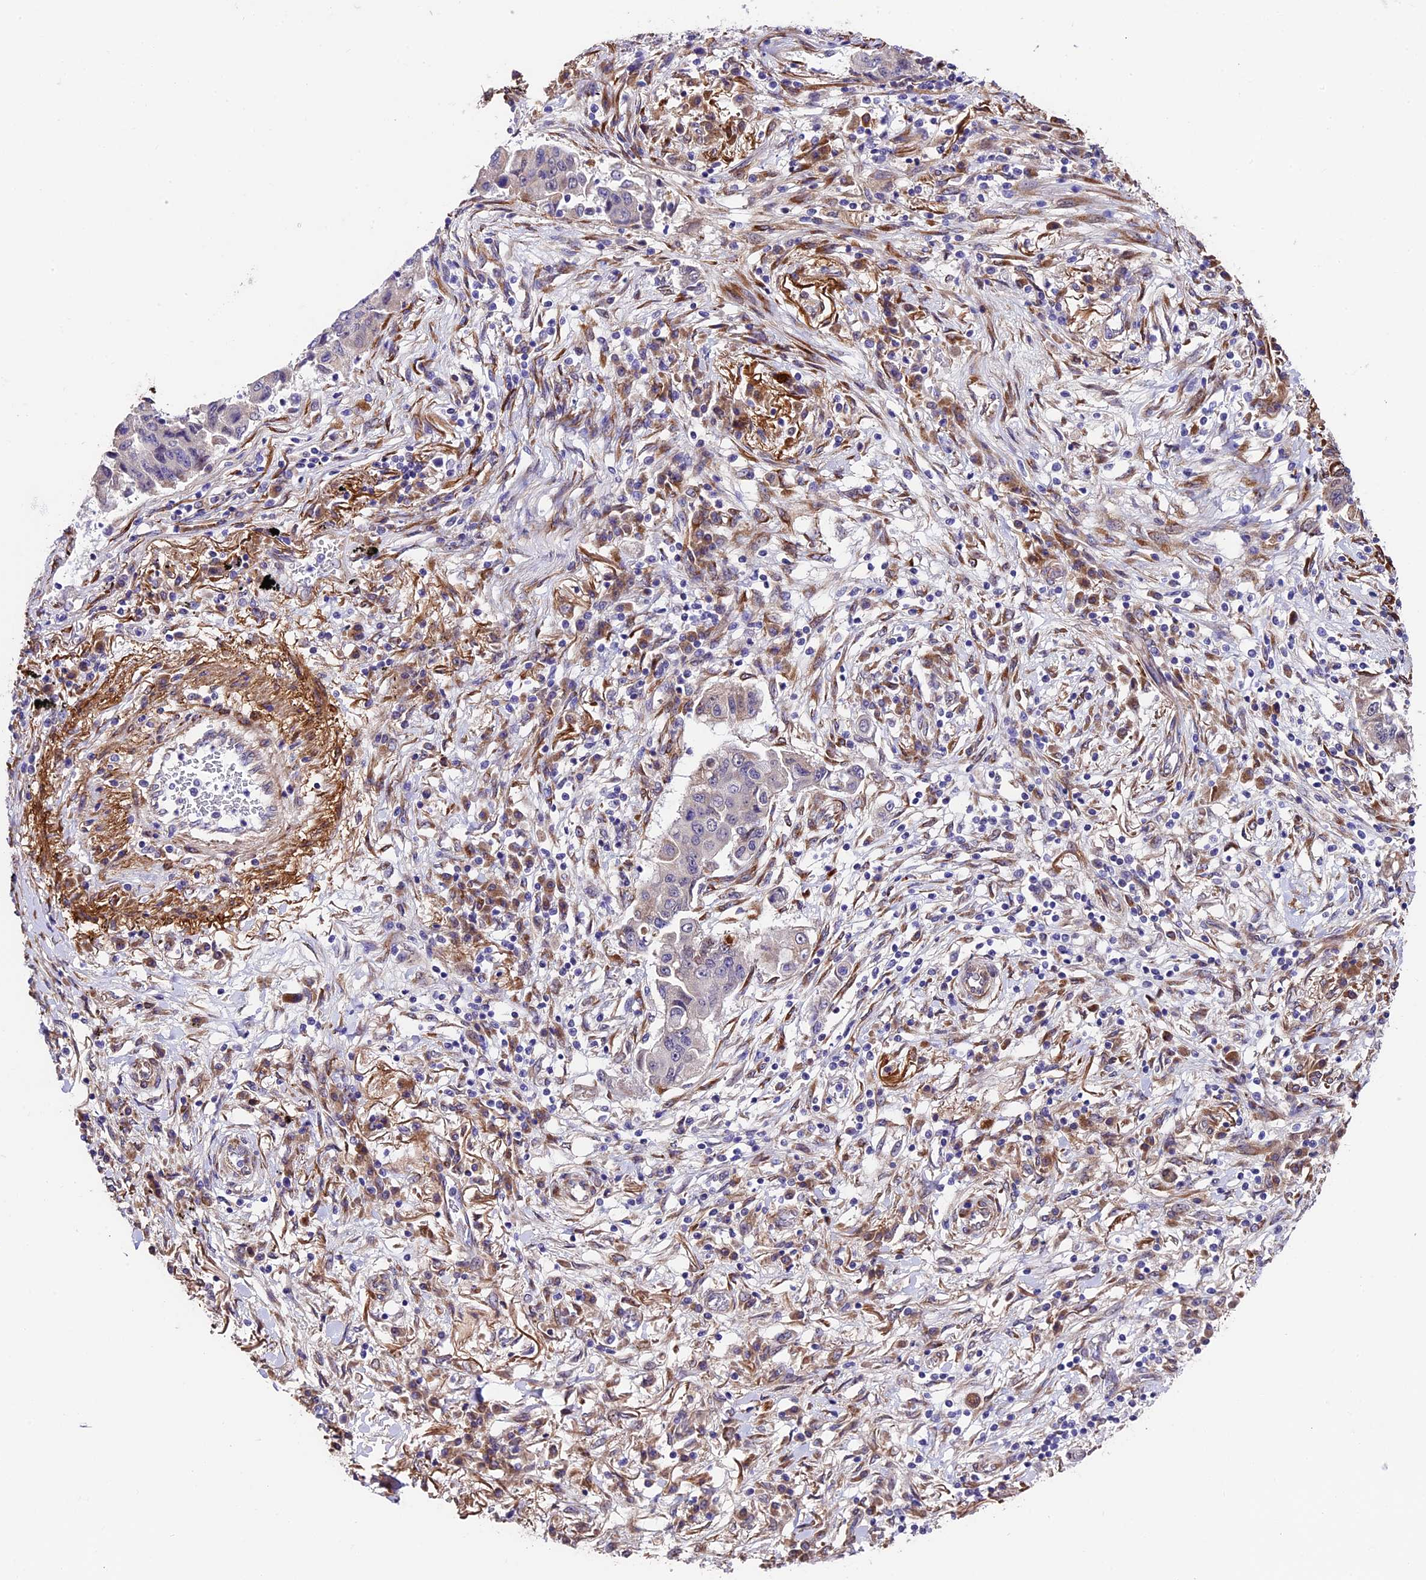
{"staining": {"intensity": "negative", "quantity": "none", "location": "none"}, "tissue": "lung cancer", "cell_type": "Tumor cells", "image_type": "cancer", "snomed": [{"axis": "morphology", "description": "Squamous cell carcinoma, NOS"}, {"axis": "topography", "description": "Lung"}], "caption": "The micrograph shows no significant expression in tumor cells of lung cancer. Nuclei are stained in blue.", "gene": "LSM7", "patient": {"sex": "male", "age": 74}}